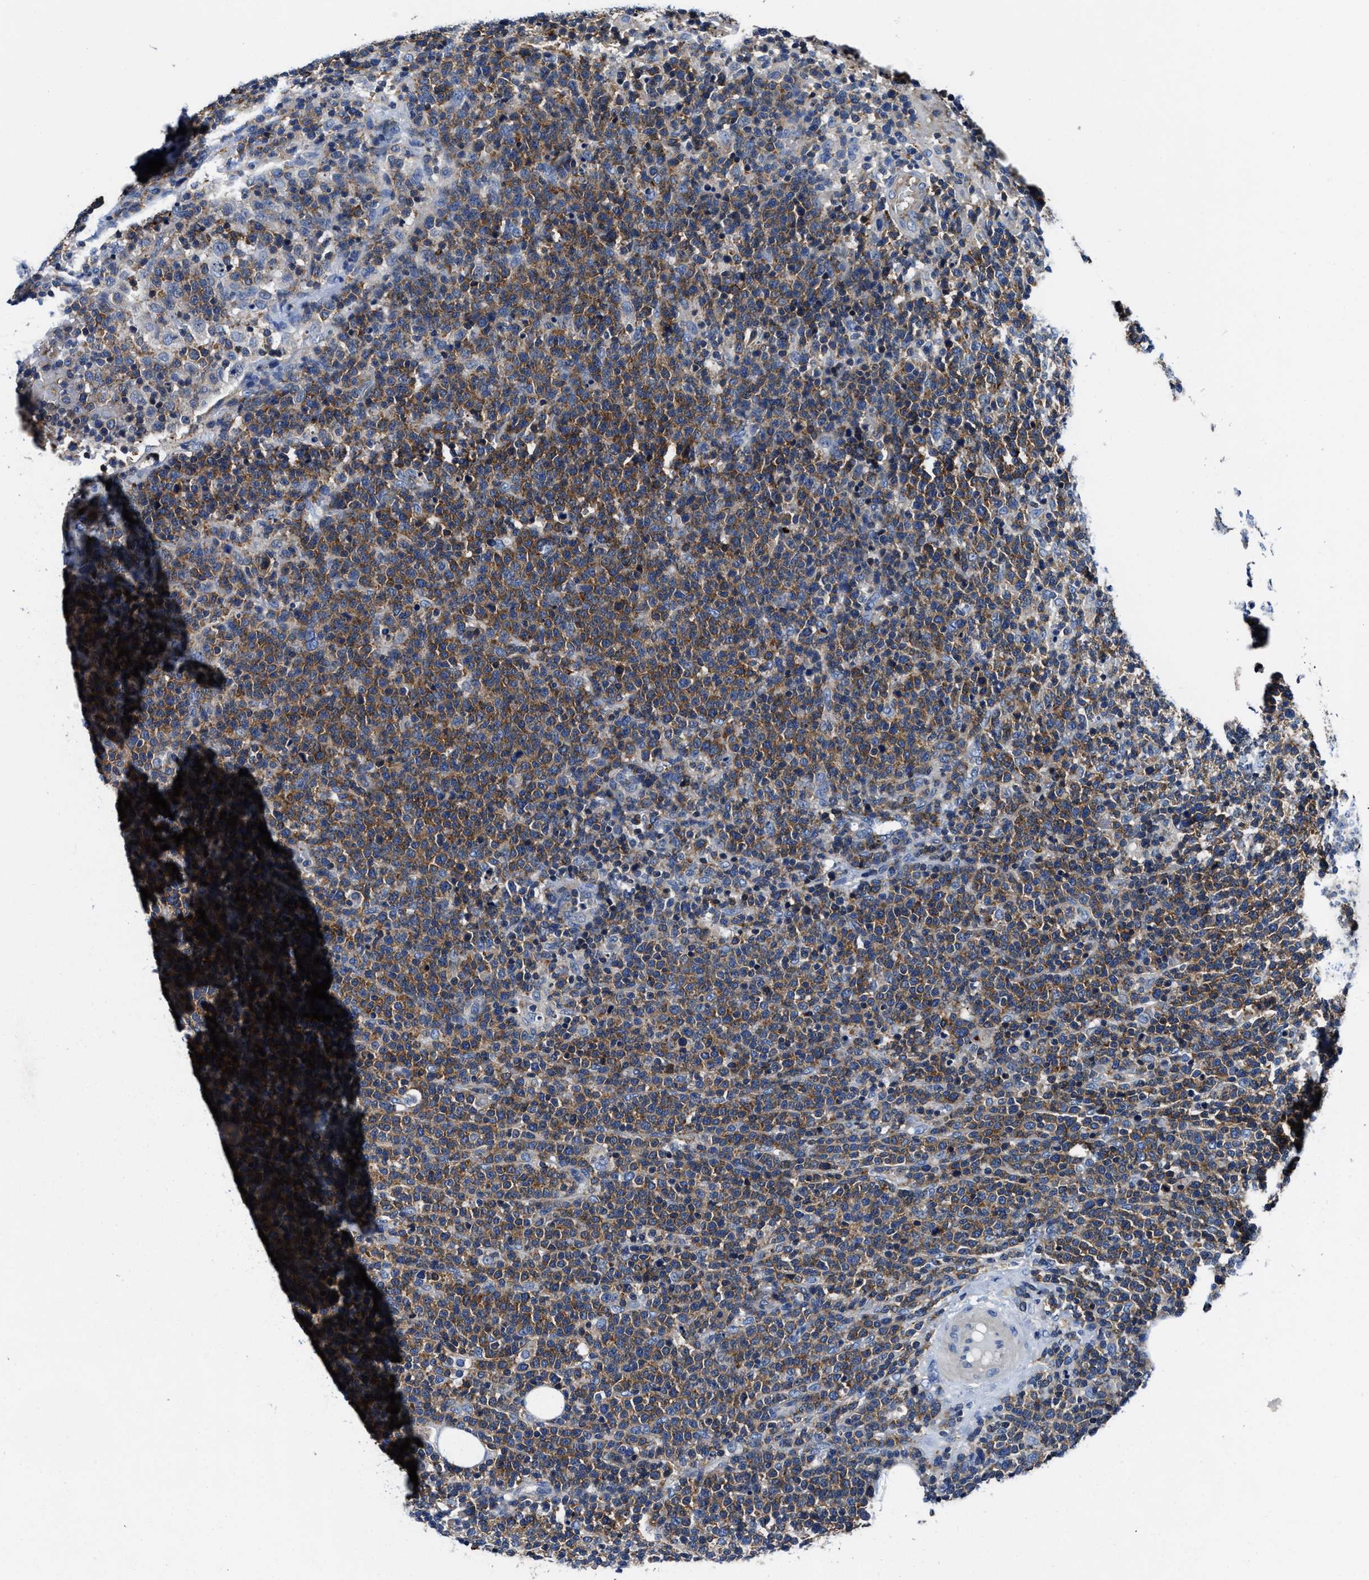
{"staining": {"intensity": "moderate", "quantity": ">75%", "location": "cytoplasmic/membranous"}, "tissue": "lymphoma", "cell_type": "Tumor cells", "image_type": "cancer", "snomed": [{"axis": "morphology", "description": "Malignant lymphoma, non-Hodgkin's type, High grade"}, {"axis": "topography", "description": "Lymph node"}], "caption": "High-magnification brightfield microscopy of high-grade malignant lymphoma, non-Hodgkin's type stained with DAB (brown) and counterstained with hematoxylin (blue). tumor cells exhibit moderate cytoplasmic/membranous positivity is identified in about>75% of cells.", "gene": "PHLPP1", "patient": {"sex": "male", "age": 61}}